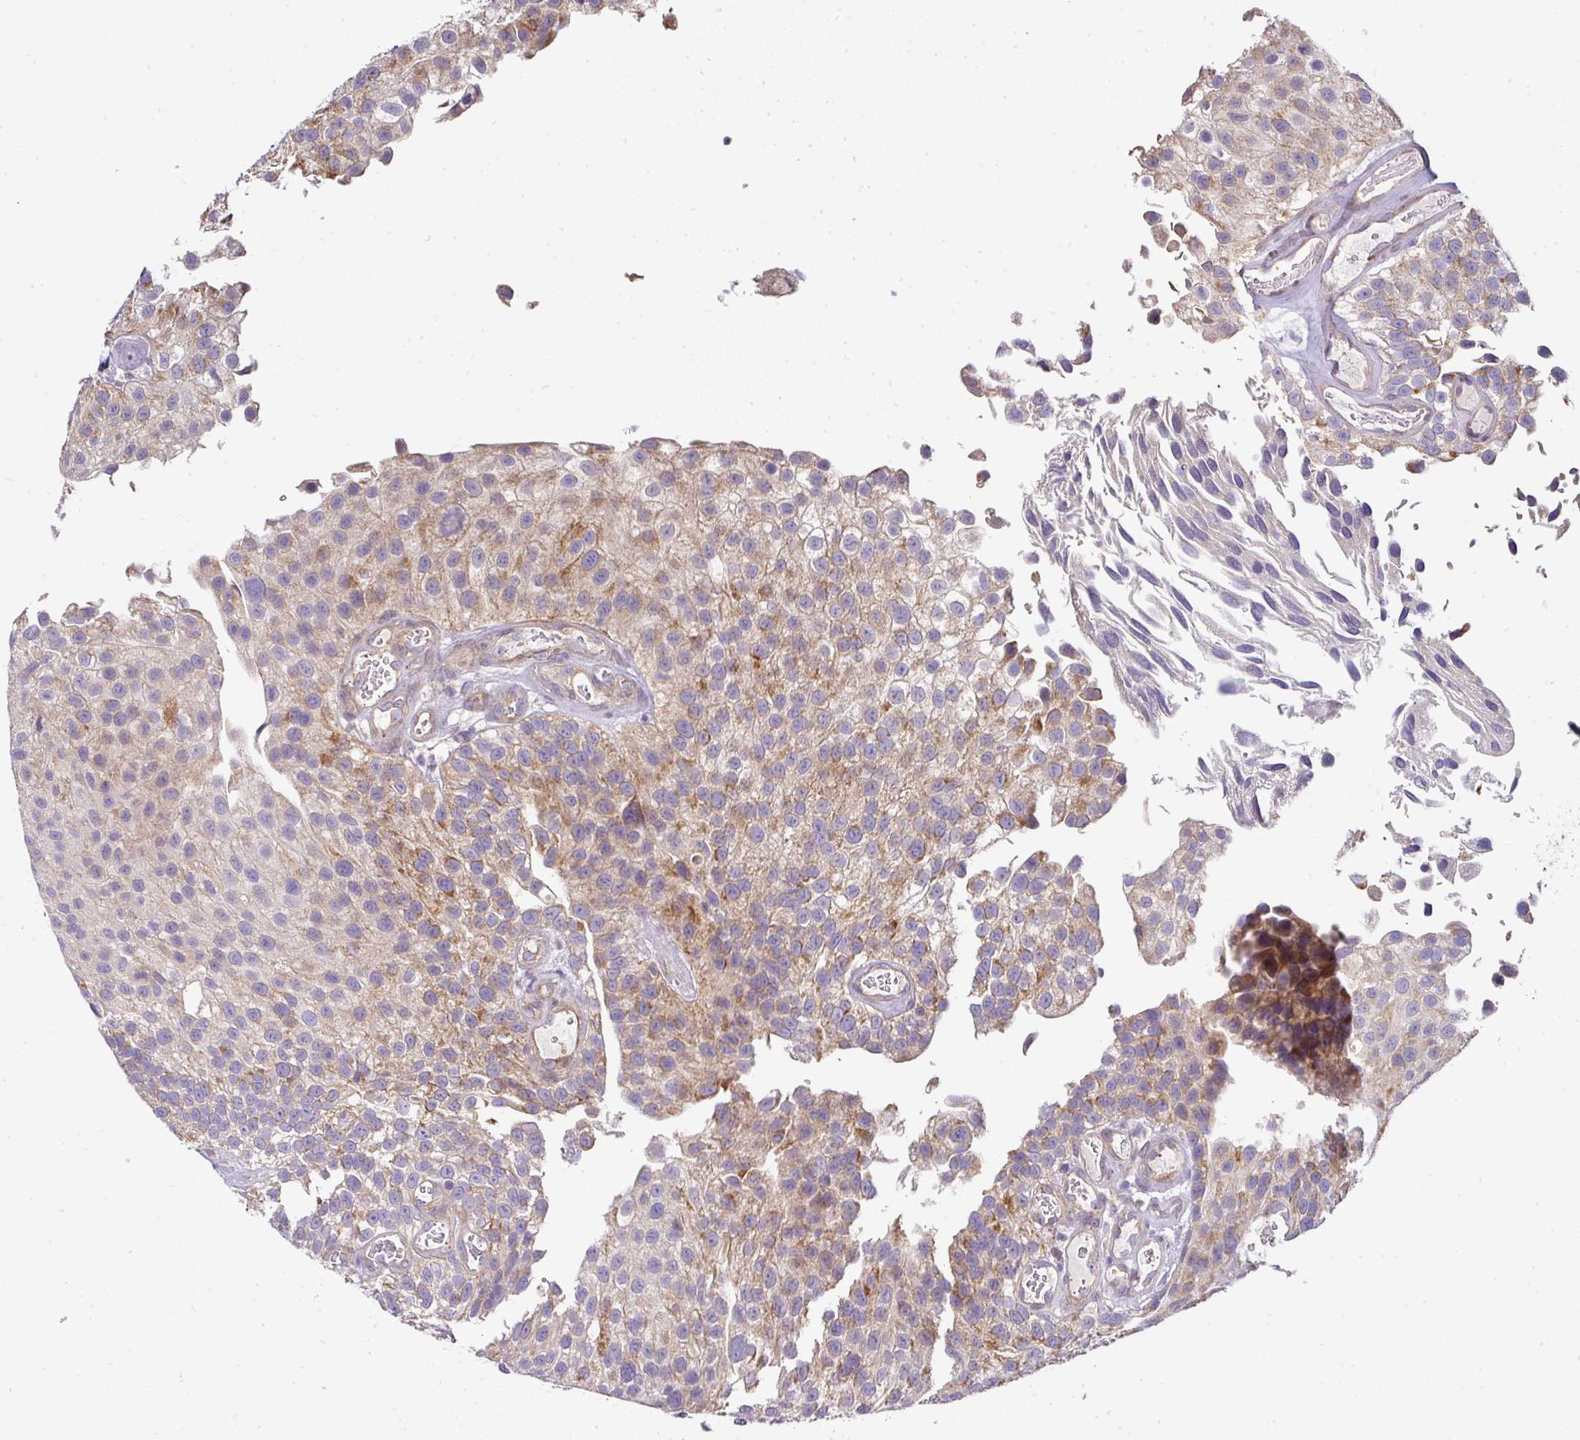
{"staining": {"intensity": "moderate", "quantity": "25%-75%", "location": "cytoplasmic/membranous"}, "tissue": "urothelial cancer", "cell_type": "Tumor cells", "image_type": "cancer", "snomed": [{"axis": "morphology", "description": "Urothelial carcinoma, NOS"}, {"axis": "topography", "description": "Urinary bladder"}], "caption": "Human urothelial cancer stained with a protein marker reveals moderate staining in tumor cells.", "gene": "STK35", "patient": {"sex": "male", "age": 87}}